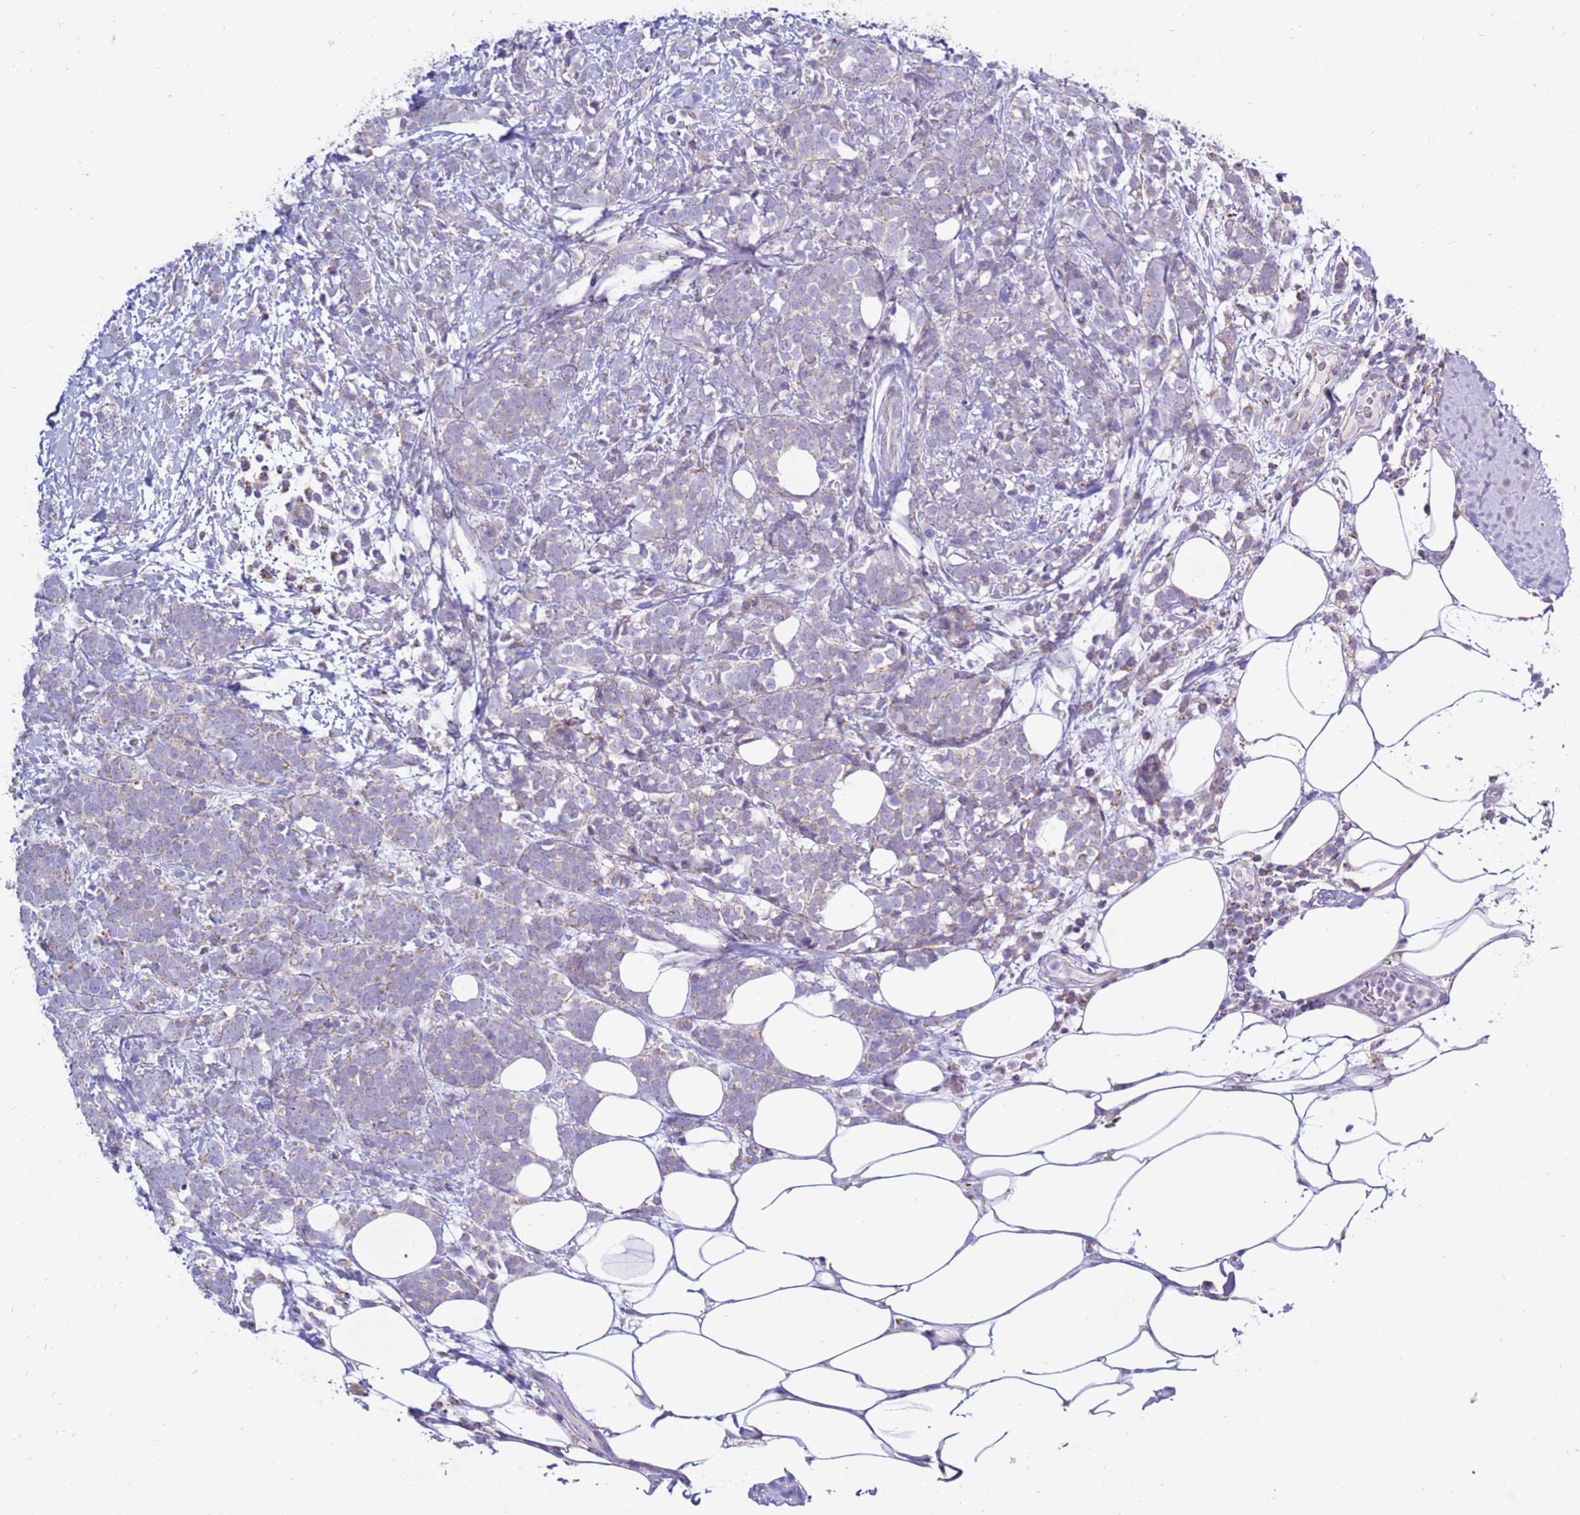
{"staining": {"intensity": "weak", "quantity": "<25%", "location": "cytoplasmic/membranous"}, "tissue": "breast cancer", "cell_type": "Tumor cells", "image_type": "cancer", "snomed": [{"axis": "morphology", "description": "Lobular carcinoma"}, {"axis": "topography", "description": "Breast"}], "caption": "The histopathology image displays no significant staining in tumor cells of breast lobular carcinoma.", "gene": "IGF1R", "patient": {"sex": "female", "age": 58}}